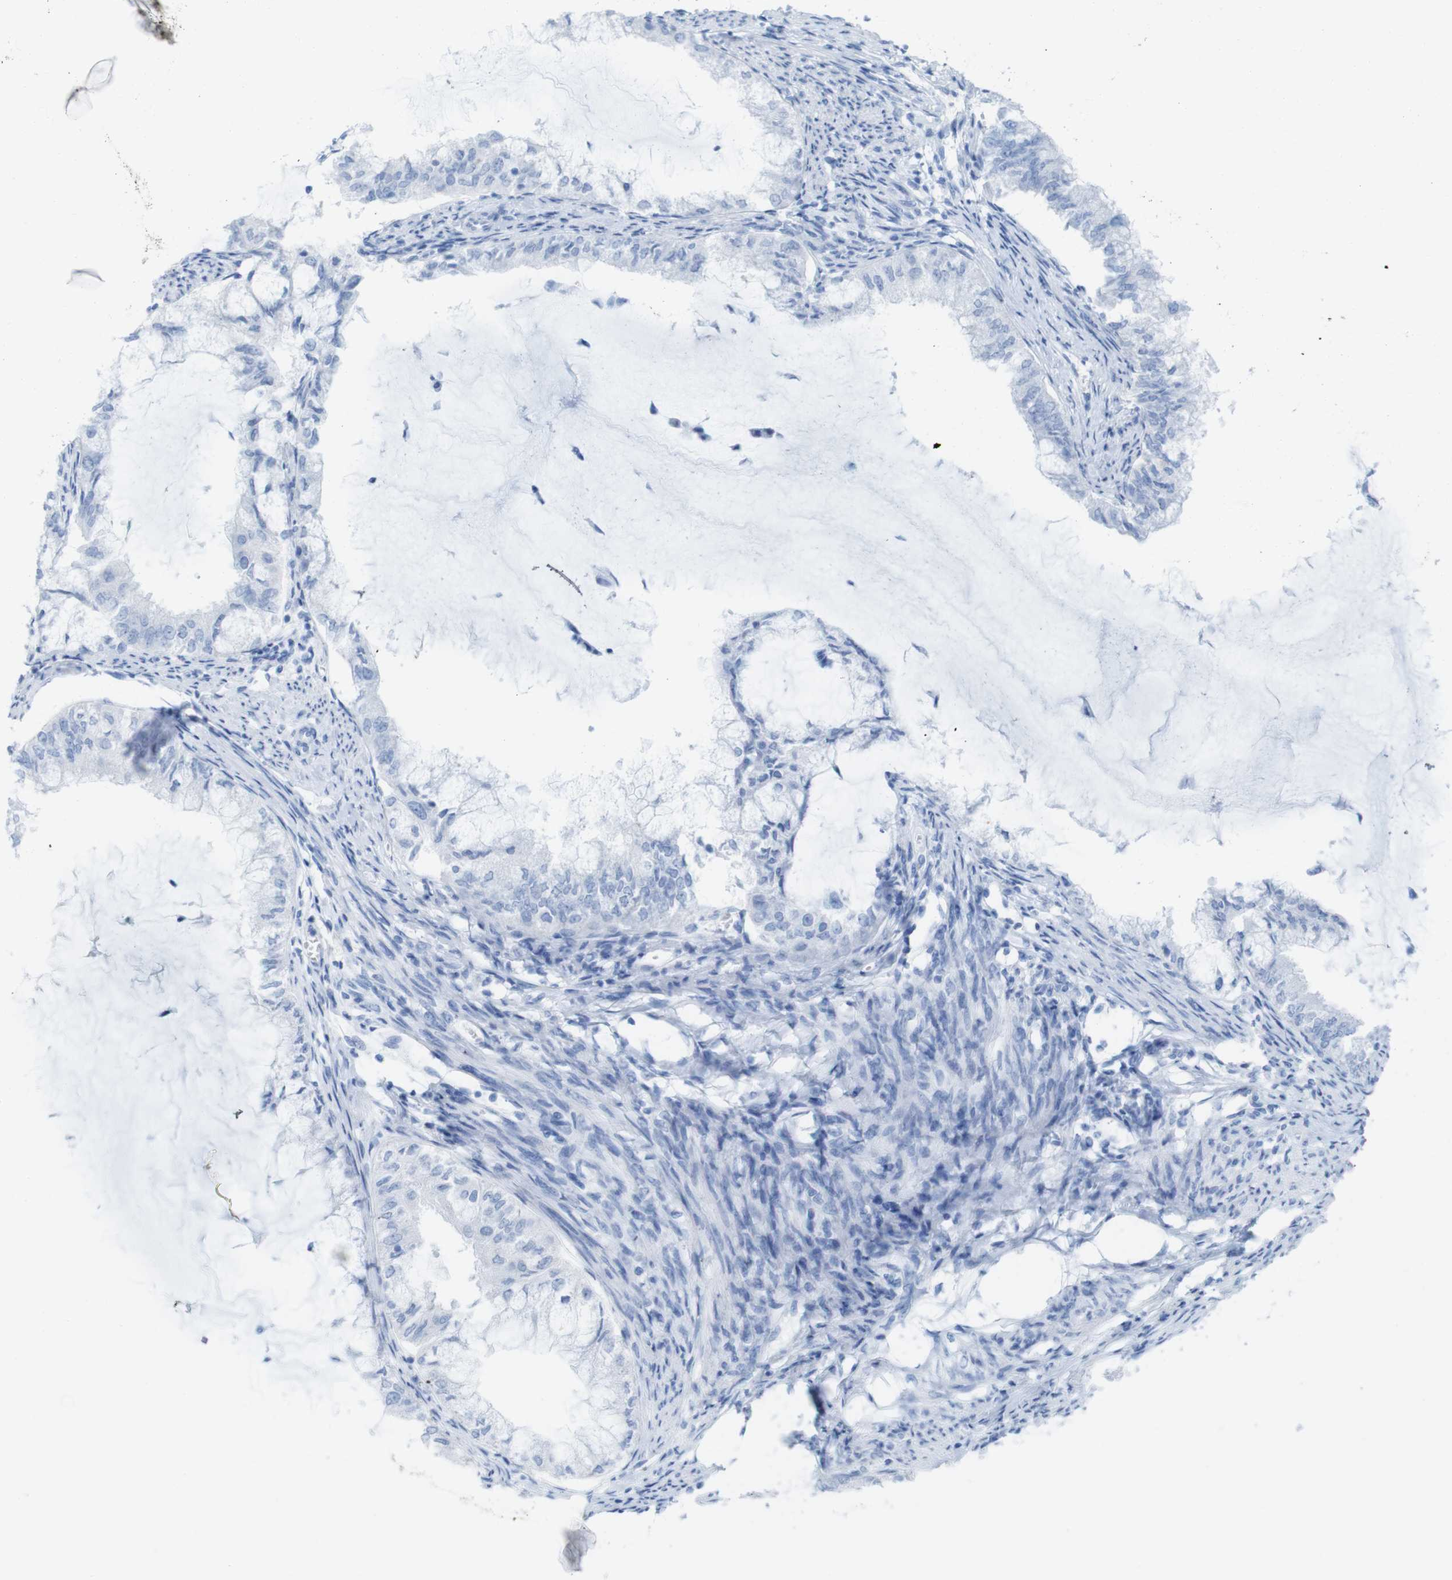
{"staining": {"intensity": "negative", "quantity": "none", "location": "none"}, "tissue": "endometrial cancer", "cell_type": "Tumor cells", "image_type": "cancer", "snomed": [{"axis": "morphology", "description": "Adenocarcinoma, NOS"}, {"axis": "topography", "description": "Endometrium"}], "caption": "Tumor cells are negative for protein expression in human adenocarcinoma (endometrial).", "gene": "MYH7", "patient": {"sex": "female", "age": 86}}